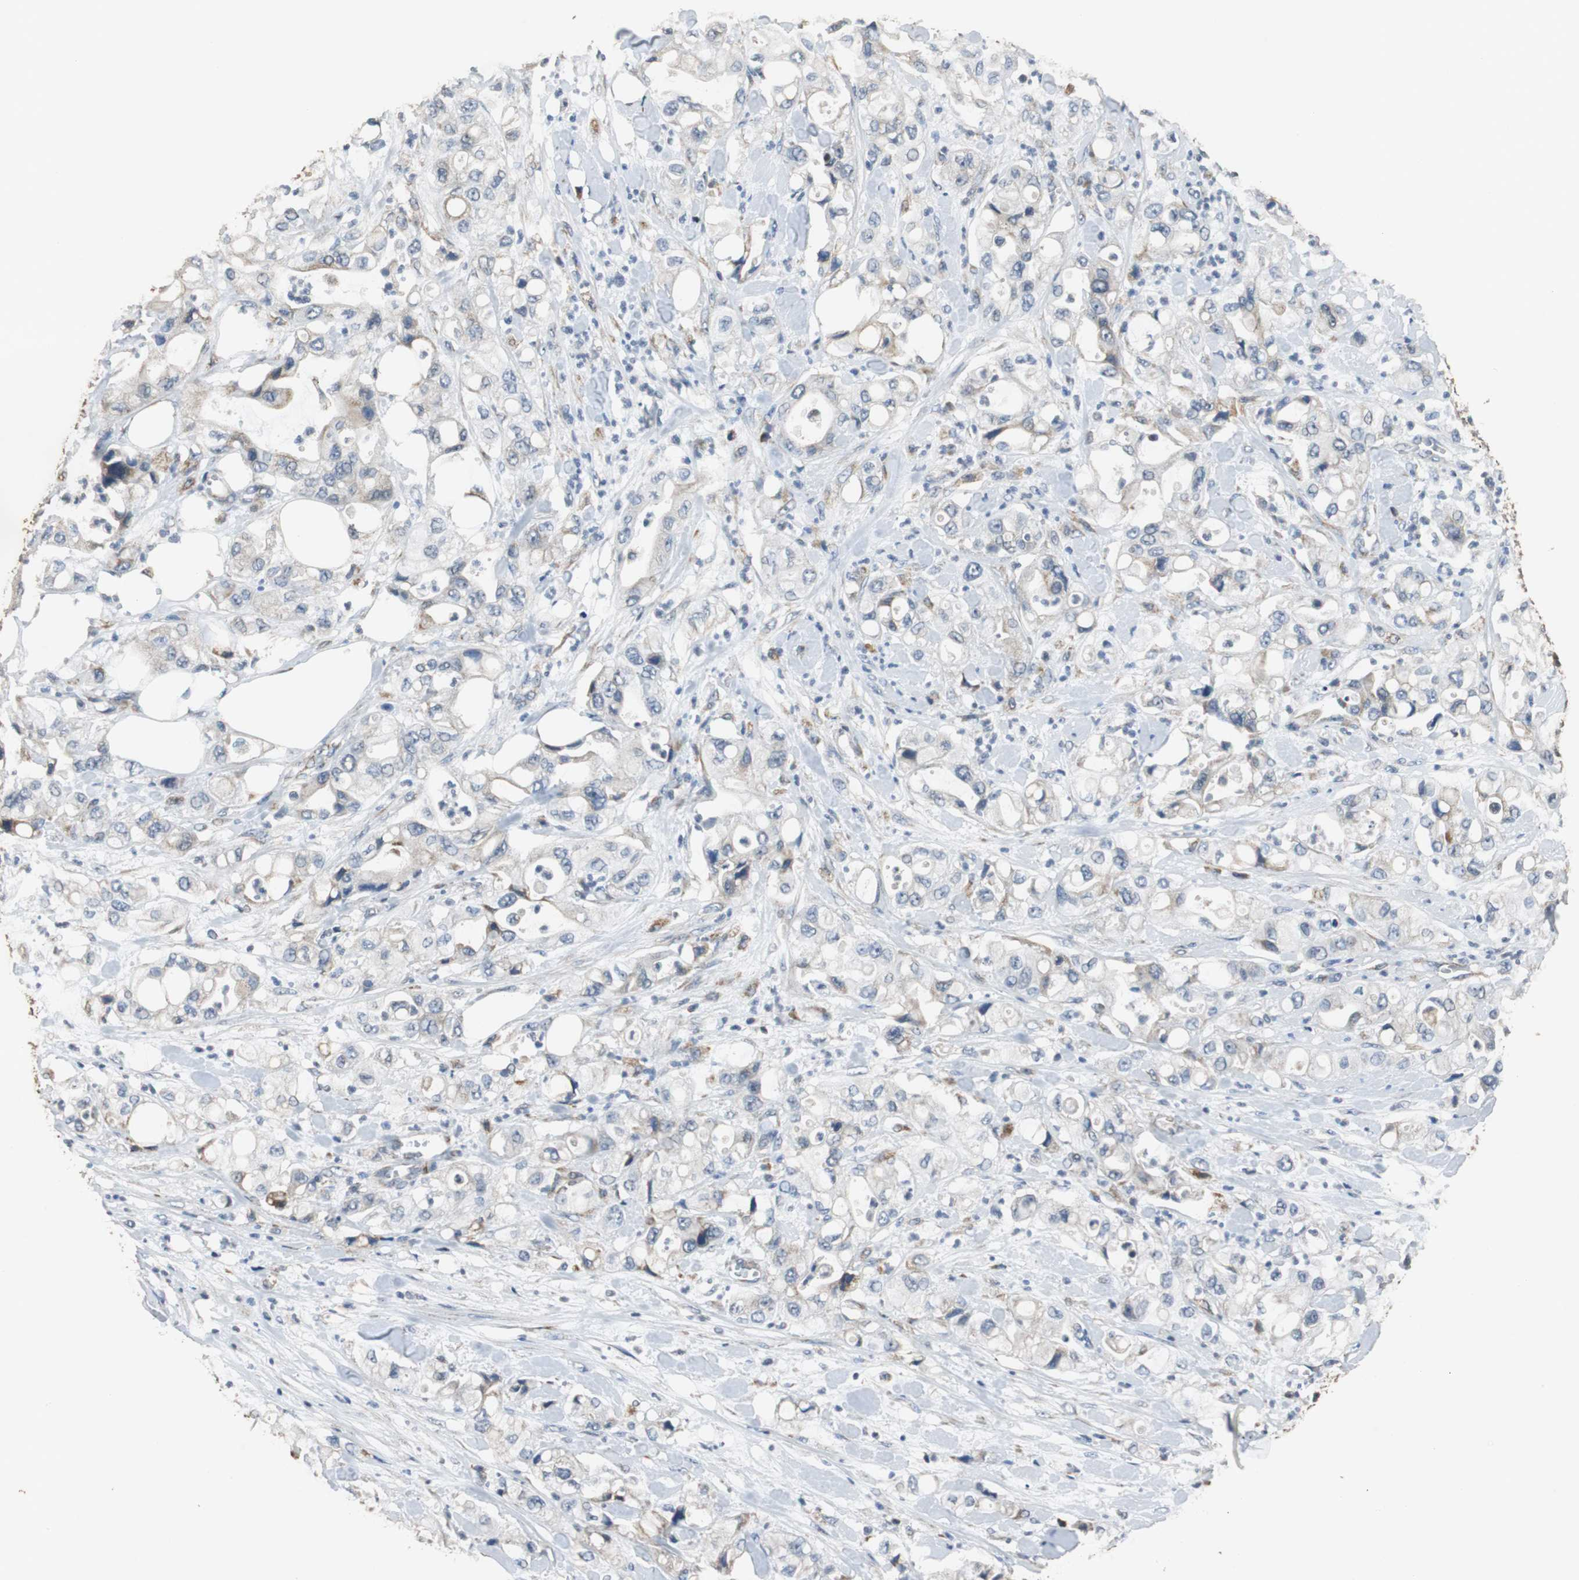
{"staining": {"intensity": "weak", "quantity": "<25%", "location": "cytoplasmic/membranous"}, "tissue": "pancreatic cancer", "cell_type": "Tumor cells", "image_type": "cancer", "snomed": [{"axis": "morphology", "description": "Adenocarcinoma, NOS"}, {"axis": "topography", "description": "Pancreas"}], "caption": "Immunohistochemistry (IHC) of human adenocarcinoma (pancreatic) exhibits no positivity in tumor cells.", "gene": "HMGCL", "patient": {"sex": "male", "age": 70}}